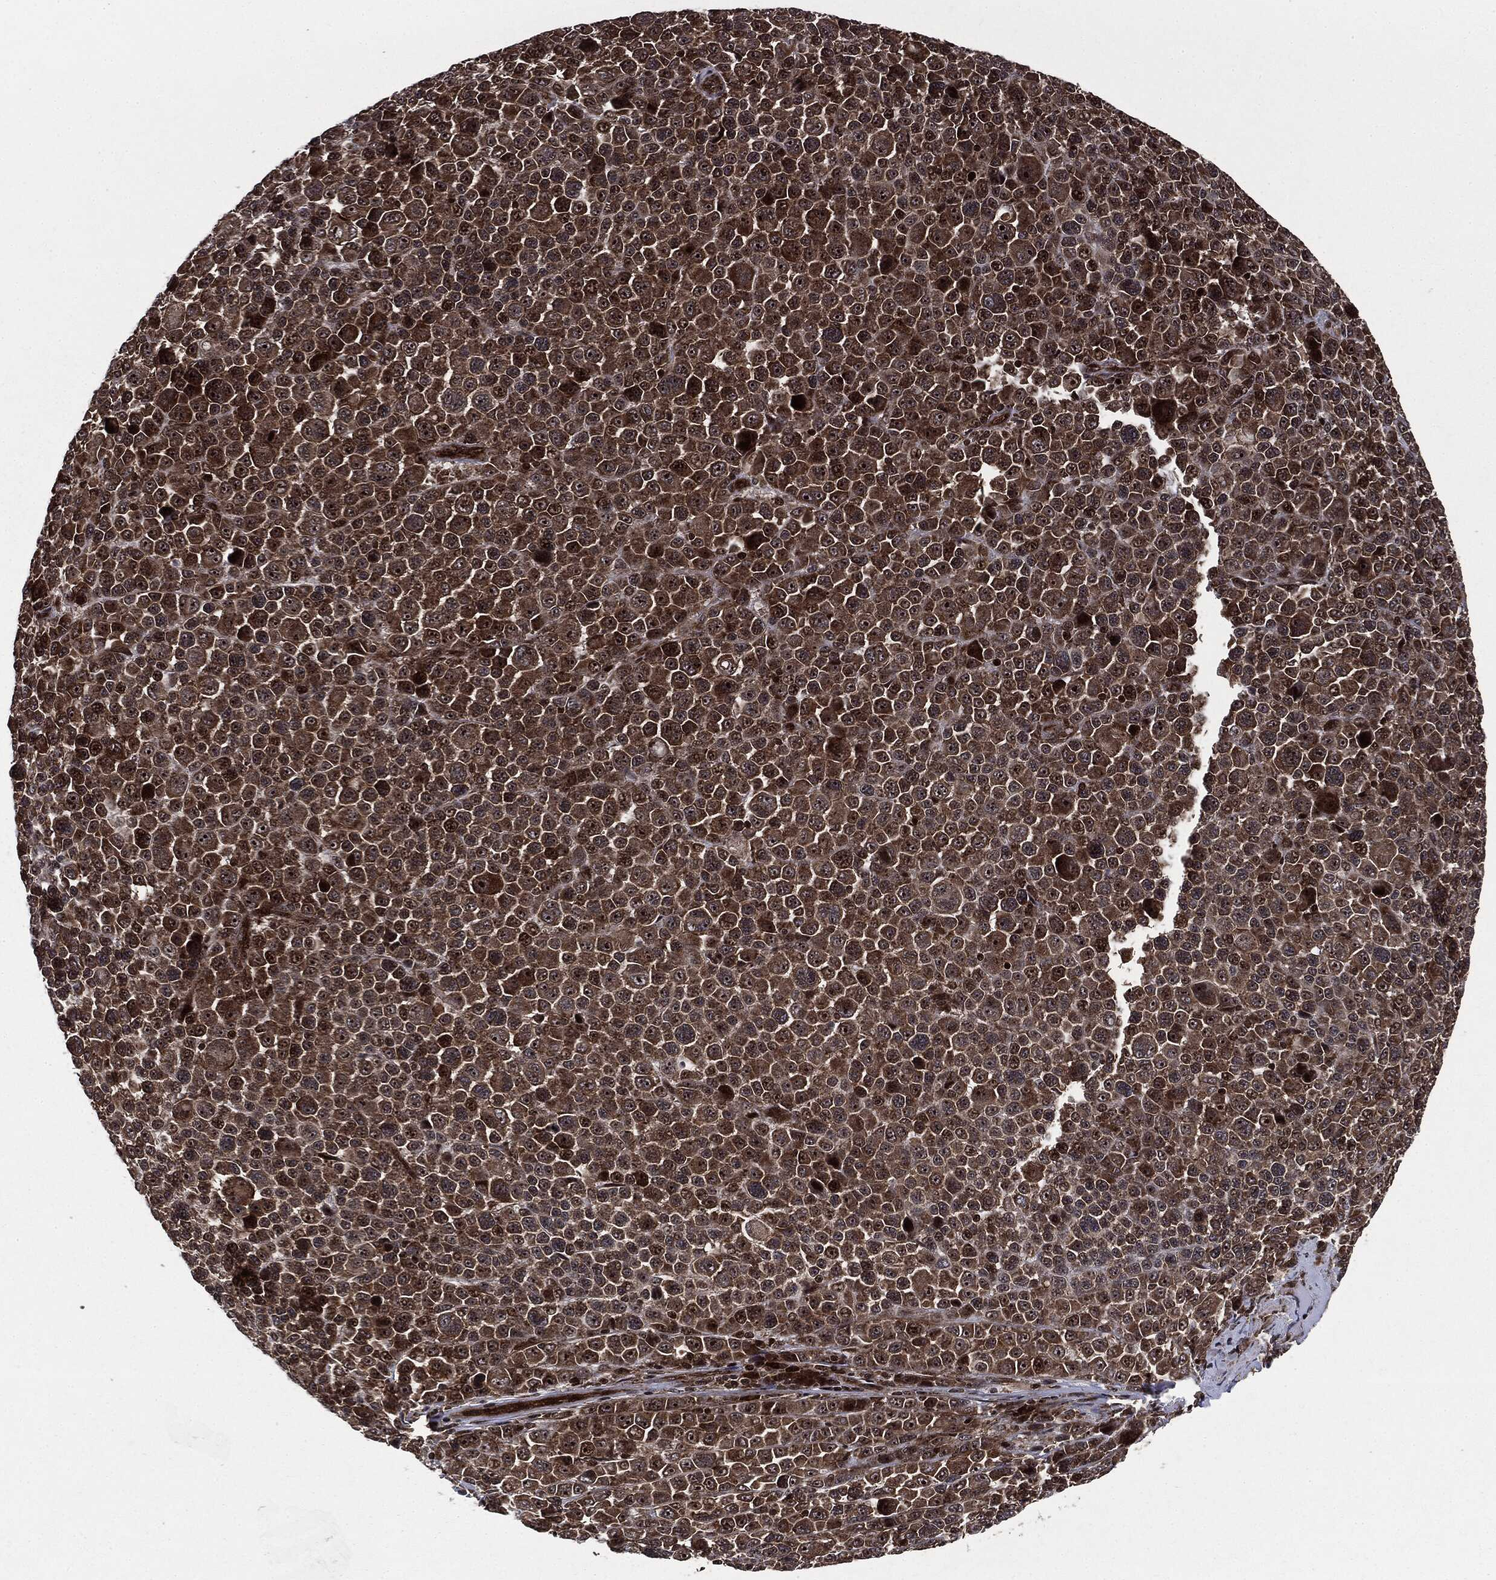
{"staining": {"intensity": "strong", "quantity": ">75%", "location": "cytoplasmic/membranous,nuclear"}, "tissue": "melanoma", "cell_type": "Tumor cells", "image_type": "cancer", "snomed": [{"axis": "morphology", "description": "Malignant melanoma, NOS"}, {"axis": "topography", "description": "Skin"}], "caption": "Immunohistochemistry (DAB (3,3'-diaminobenzidine)) staining of human malignant melanoma displays strong cytoplasmic/membranous and nuclear protein expression in about >75% of tumor cells. Using DAB (3,3'-diaminobenzidine) (brown) and hematoxylin (blue) stains, captured at high magnification using brightfield microscopy.", "gene": "CARD6", "patient": {"sex": "female", "age": 57}}